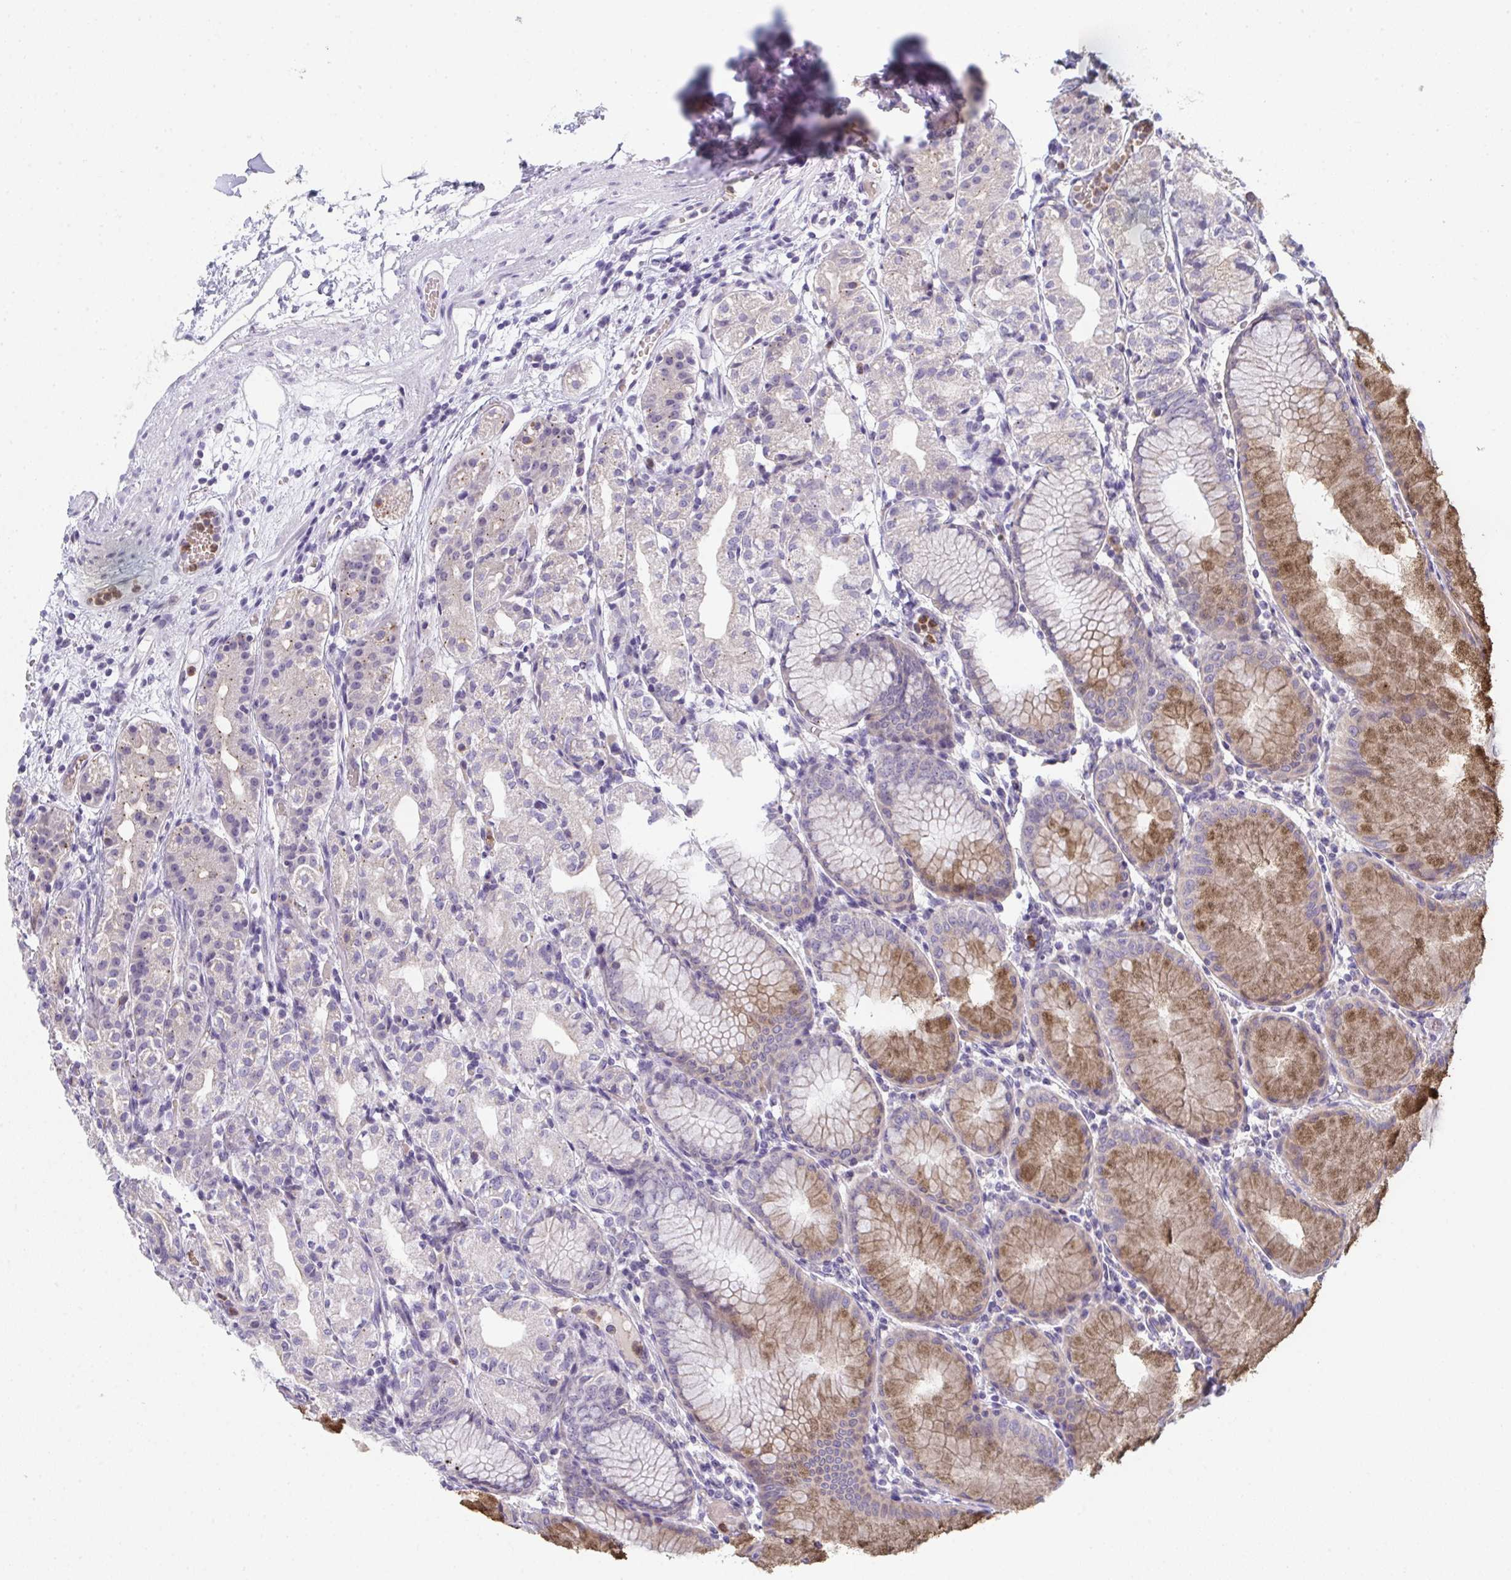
{"staining": {"intensity": "strong", "quantity": "<25%", "location": "cytoplasmic/membranous"}, "tissue": "stomach", "cell_type": "Glandular cells", "image_type": "normal", "snomed": [{"axis": "morphology", "description": "Normal tissue, NOS"}, {"axis": "topography", "description": "Stomach"}], "caption": "Immunohistochemical staining of normal stomach demonstrates strong cytoplasmic/membranous protein expression in approximately <25% of glandular cells.", "gene": "RIOK1", "patient": {"sex": "female", "age": 57}}